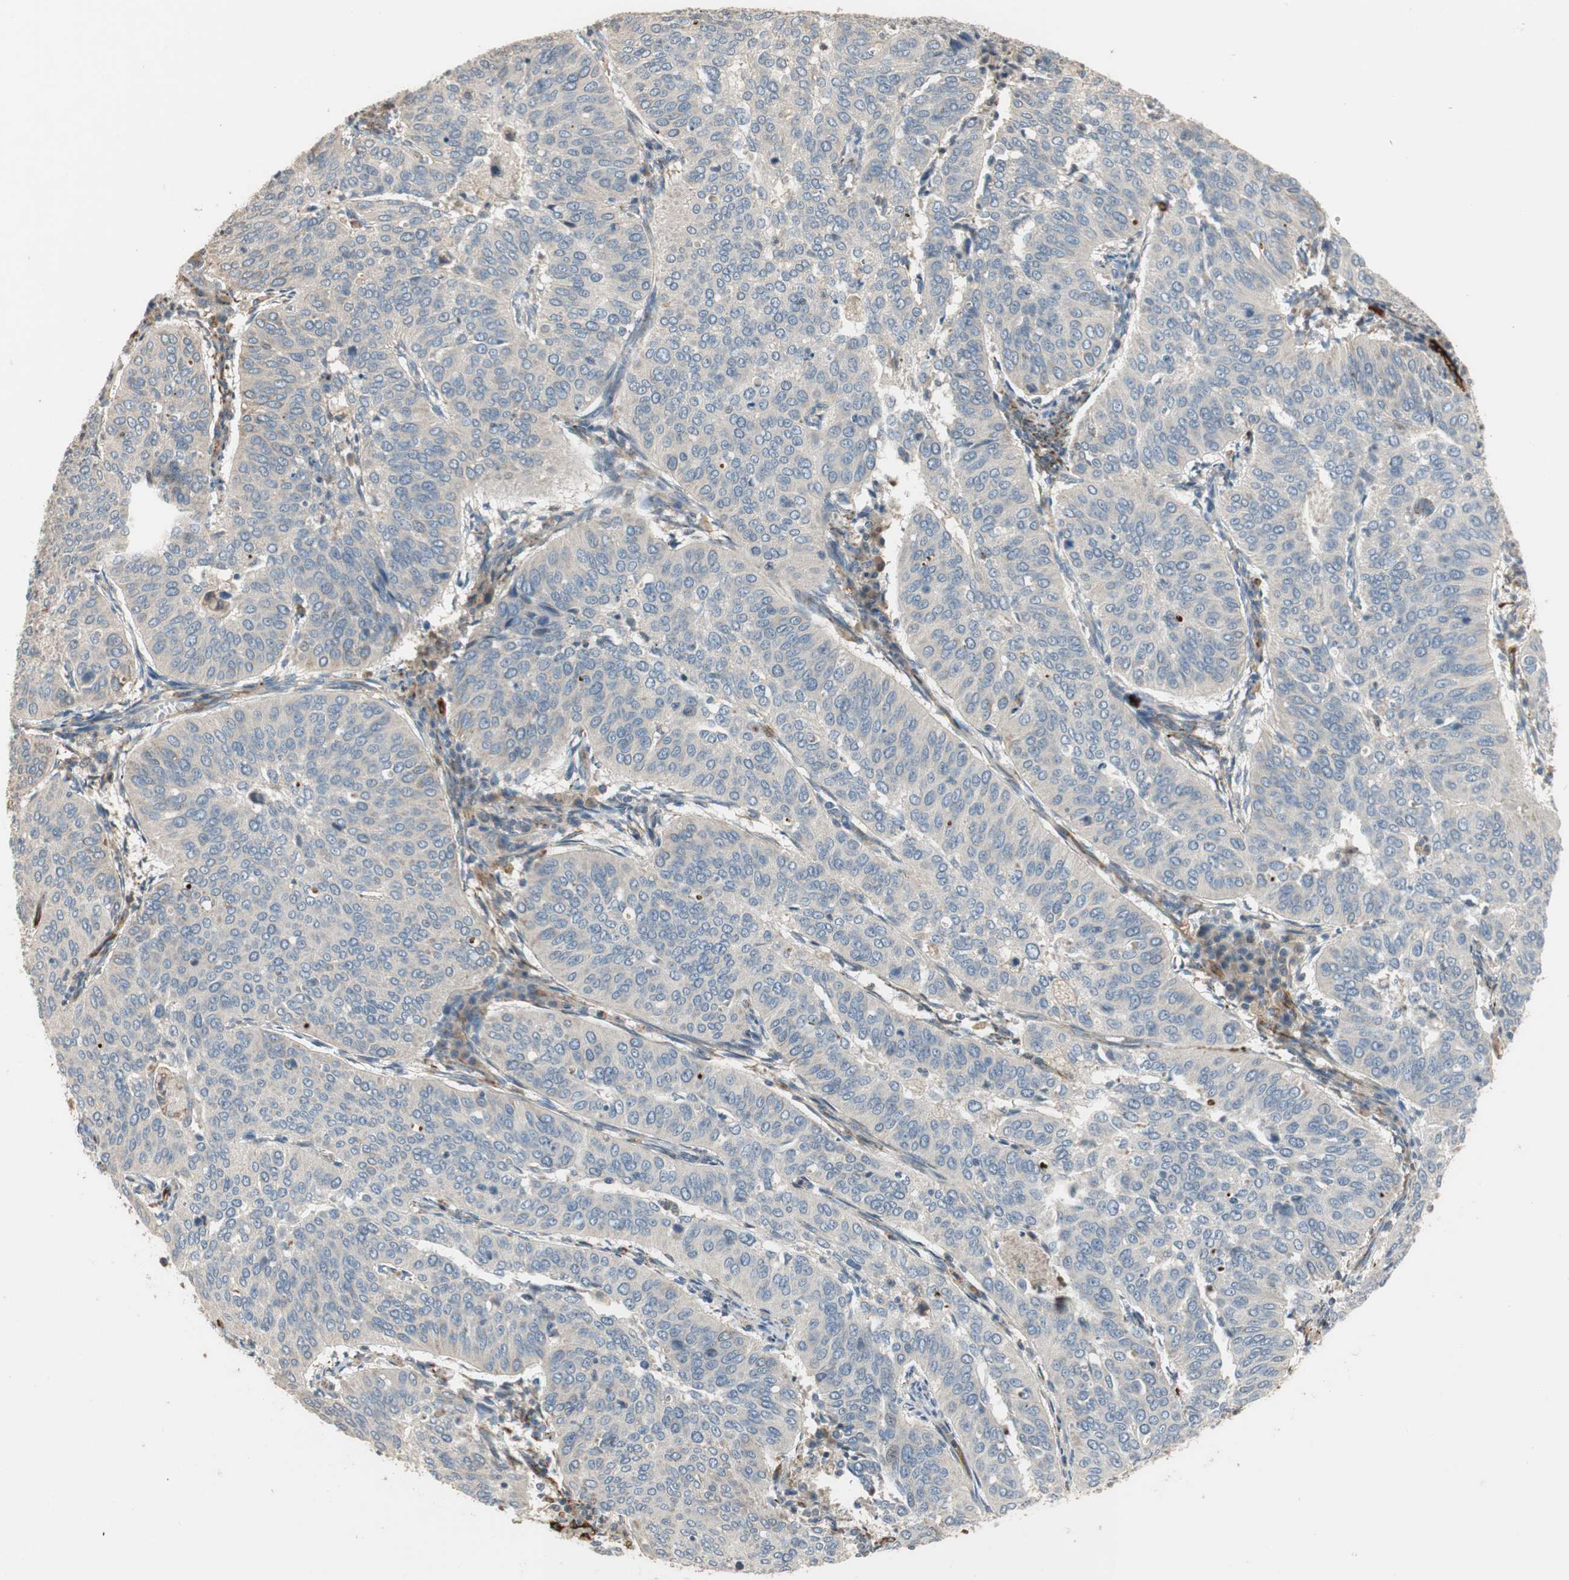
{"staining": {"intensity": "negative", "quantity": "none", "location": "none"}, "tissue": "cervical cancer", "cell_type": "Tumor cells", "image_type": "cancer", "snomed": [{"axis": "morphology", "description": "Normal tissue, NOS"}, {"axis": "morphology", "description": "Squamous cell carcinoma, NOS"}, {"axis": "topography", "description": "Cervix"}], "caption": "Immunohistochemical staining of cervical squamous cell carcinoma demonstrates no significant expression in tumor cells.", "gene": "ALPL", "patient": {"sex": "female", "age": 39}}